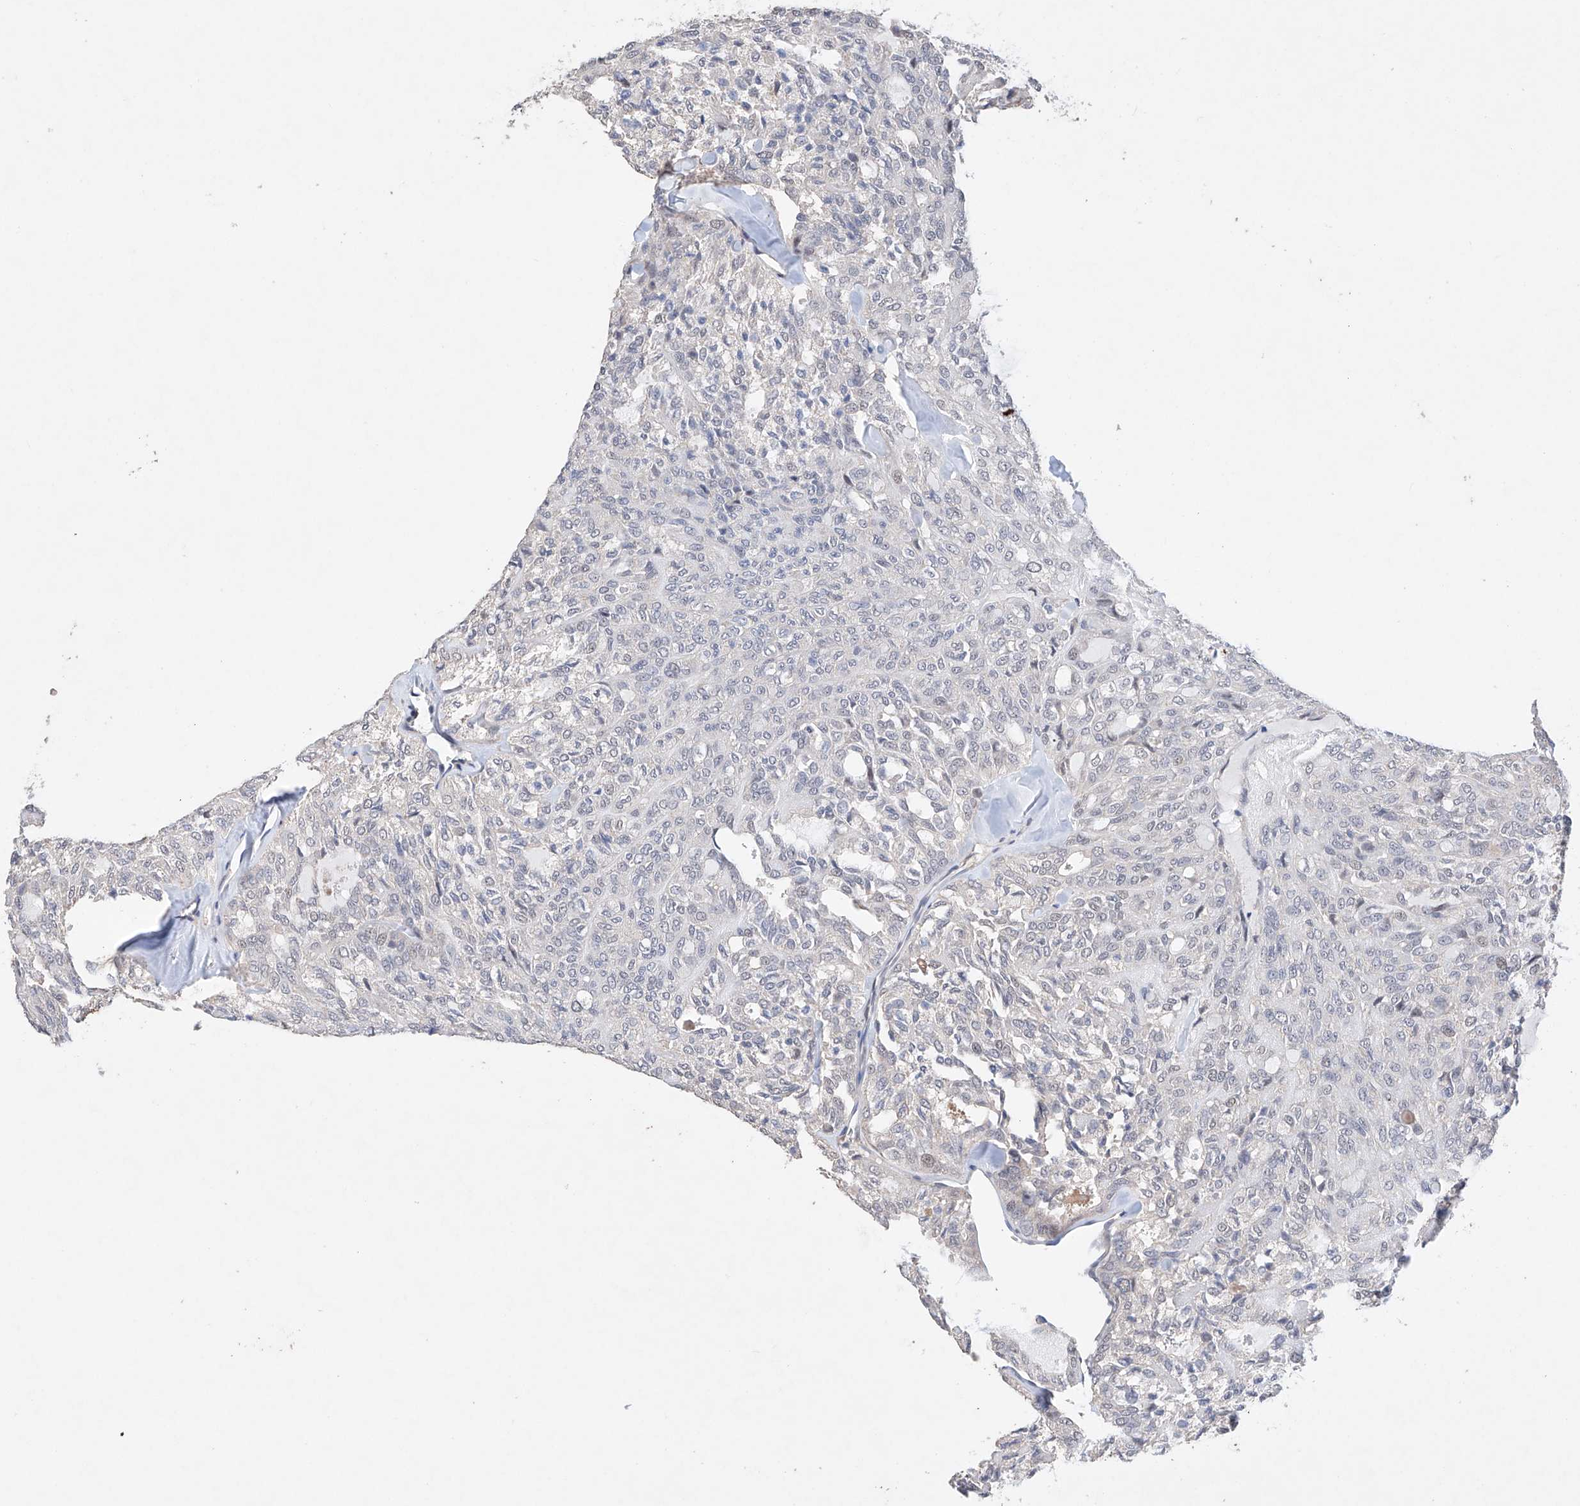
{"staining": {"intensity": "weak", "quantity": "<25%", "location": "nuclear"}, "tissue": "thyroid cancer", "cell_type": "Tumor cells", "image_type": "cancer", "snomed": [{"axis": "morphology", "description": "Follicular adenoma carcinoma, NOS"}, {"axis": "topography", "description": "Thyroid gland"}], "caption": "High power microscopy histopathology image of an immunohistochemistry (IHC) micrograph of thyroid cancer (follicular adenoma carcinoma), revealing no significant staining in tumor cells. (IHC, brightfield microscopy, high magnification).", "gene": "AFG1L", "patient": {"sex": "male", "age": 75}}